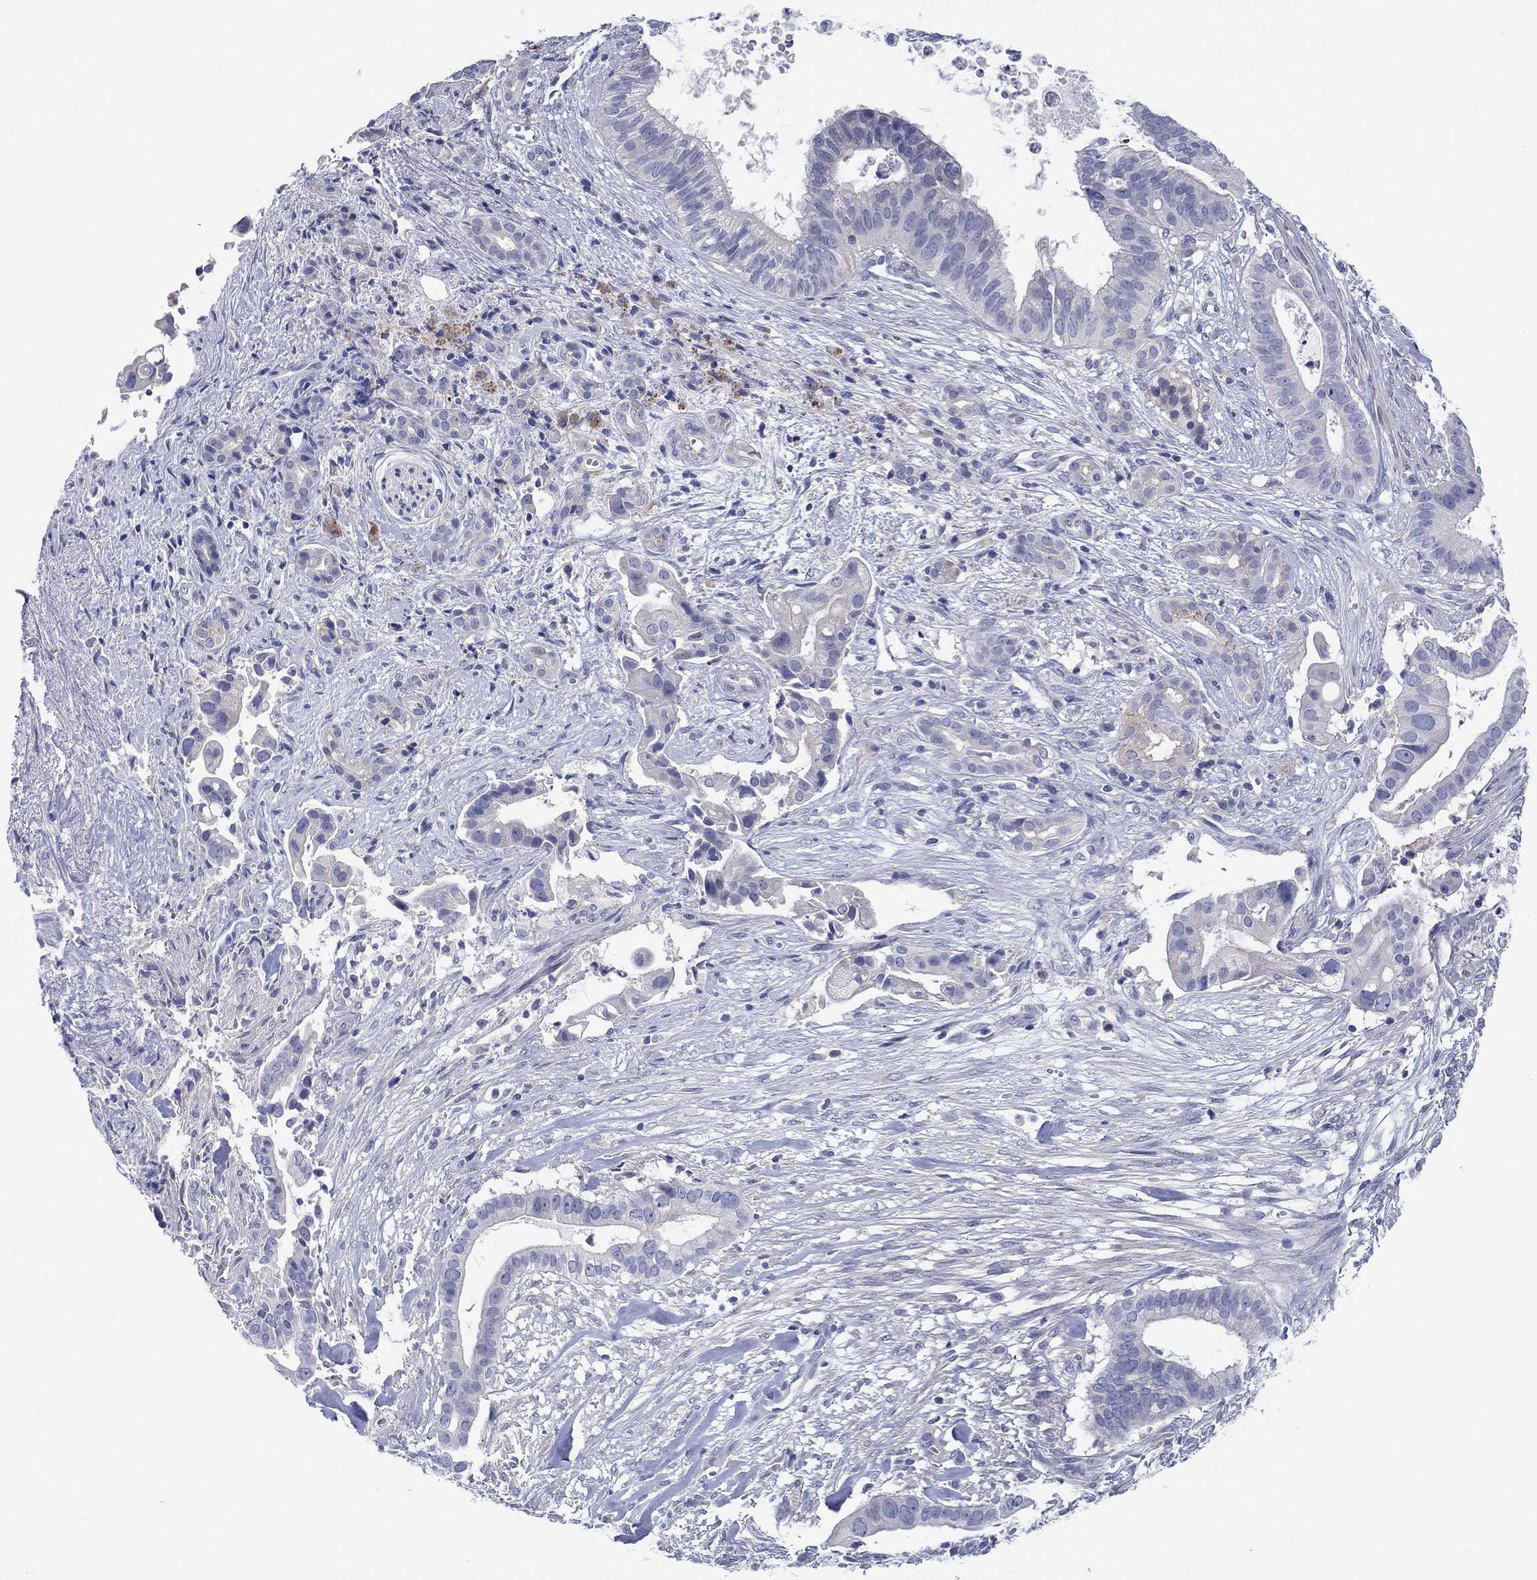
{"staining": {"intensity": "negative", "quantity": "none", "location": "none"}, "tissue": "pancreatic cancer", "cell_type": "Tumor cells", "image_type": "cancer", "snomed": [{"axis": "morphology", "description": "Adenocarcinoma, NOS"}, {"axis": "topography", "description": "Pancreas"}], "caption": "Histopathology image shows no significant protein expression in tumor cells of adenocarcinoma (pancreatic).", "gene": "HDC", "patient": {"sex": "male", "age": 61}}